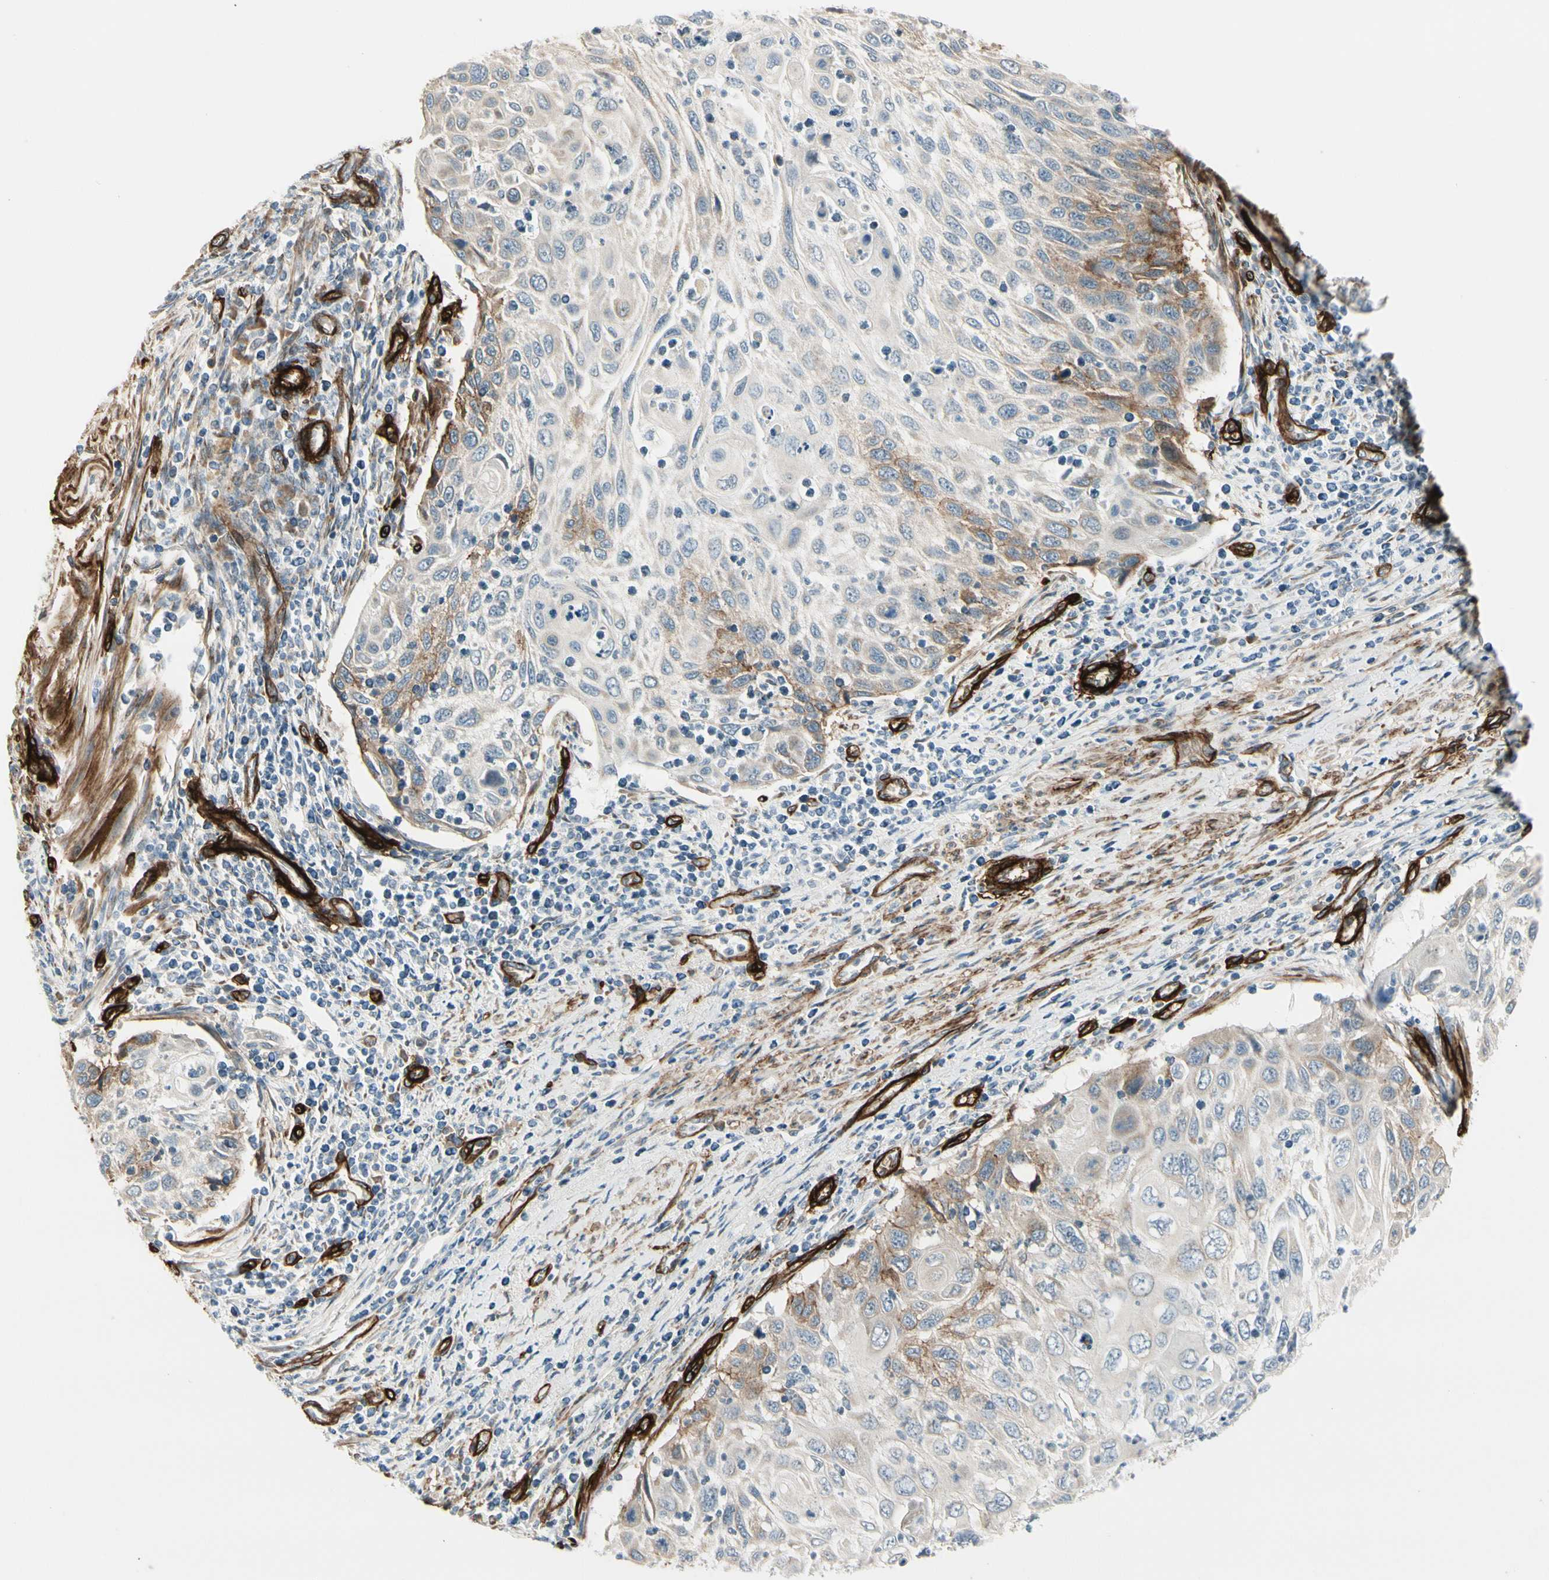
{"staining": {"intensity": "moderate", "quantity": "<25%", "location": "cytoplasmic/membranous"}, "tissue": "cervical cancer", "cell_type": "Tumor cells", "image_type": "cancer", "snomed": [{"axis": "morphology", "description": "Squamous cell carcinoma, NOS"}, {"axis": "topography", "description": "Cervix"}], "caption": "About <25% of tumor cells in human cervical squamous cell carcinoma reveal moderate cytoplasmic/membranous protein positivity as visualized by brown immunohistochemical staining.", "gene": "MCAM", "patient": {"sex": "female", "age": 70}}